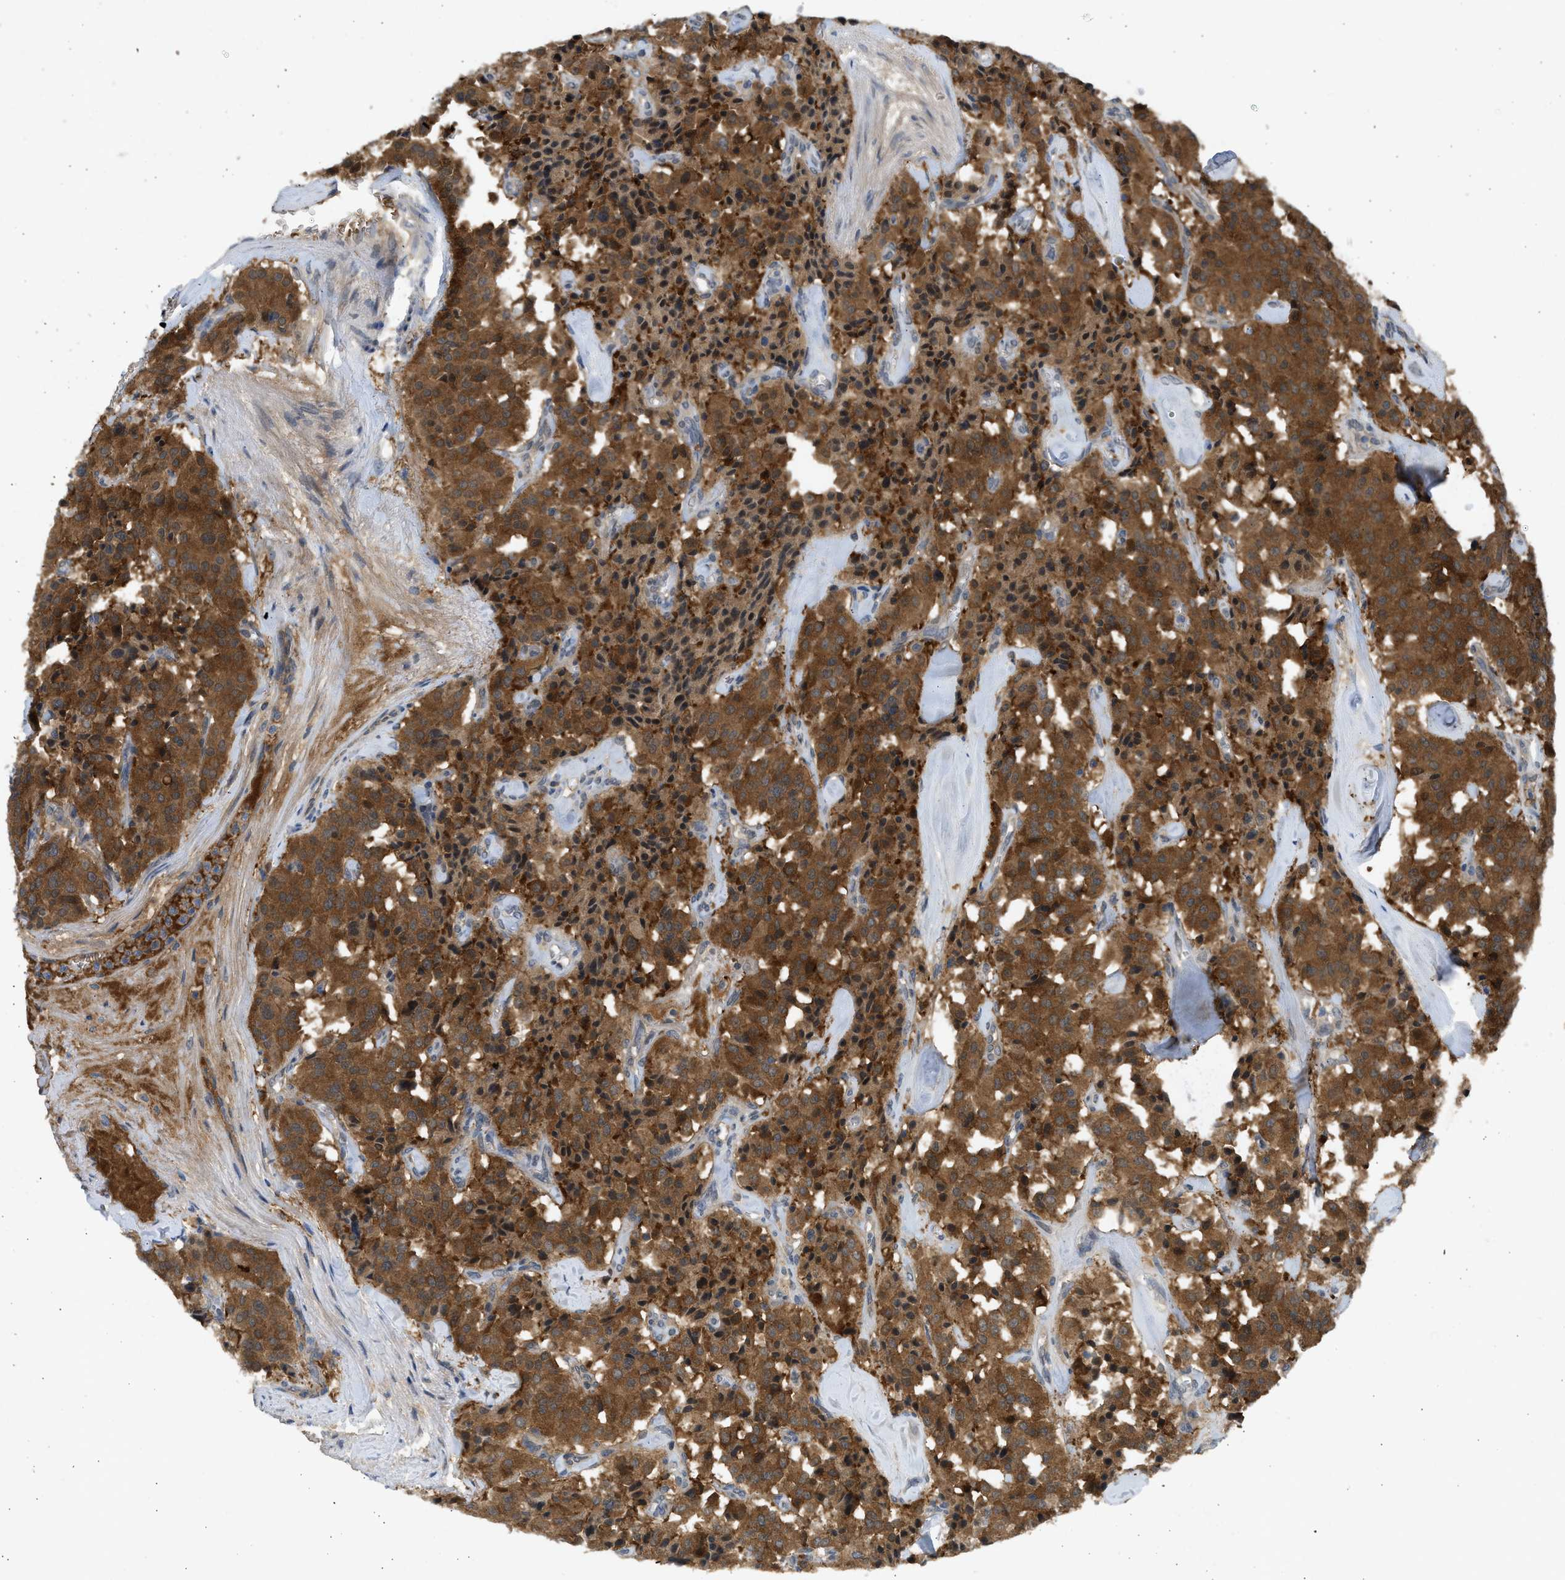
{"staining": {"intensity": "strong", "quantity": ">75%", "location": "cytoplasmic/membranous"}, "tissue": "carcinoid", "cell_type": "Tumor cells", "image_type": "cancer", "snomed": [{"axis": "morphology", "description": "Carcinoid, malignant, NOS"}, {"axis": "topography", "description": "Lung"}], "caption": "There is high levels of strong cytoplasmic/membranous positivity in tumor cells of carcinoid, as demonstrated by immunohistochemical staining (brown color).", "gene": "MAPK7", "patient": {"sex": "male", "age": 30}}